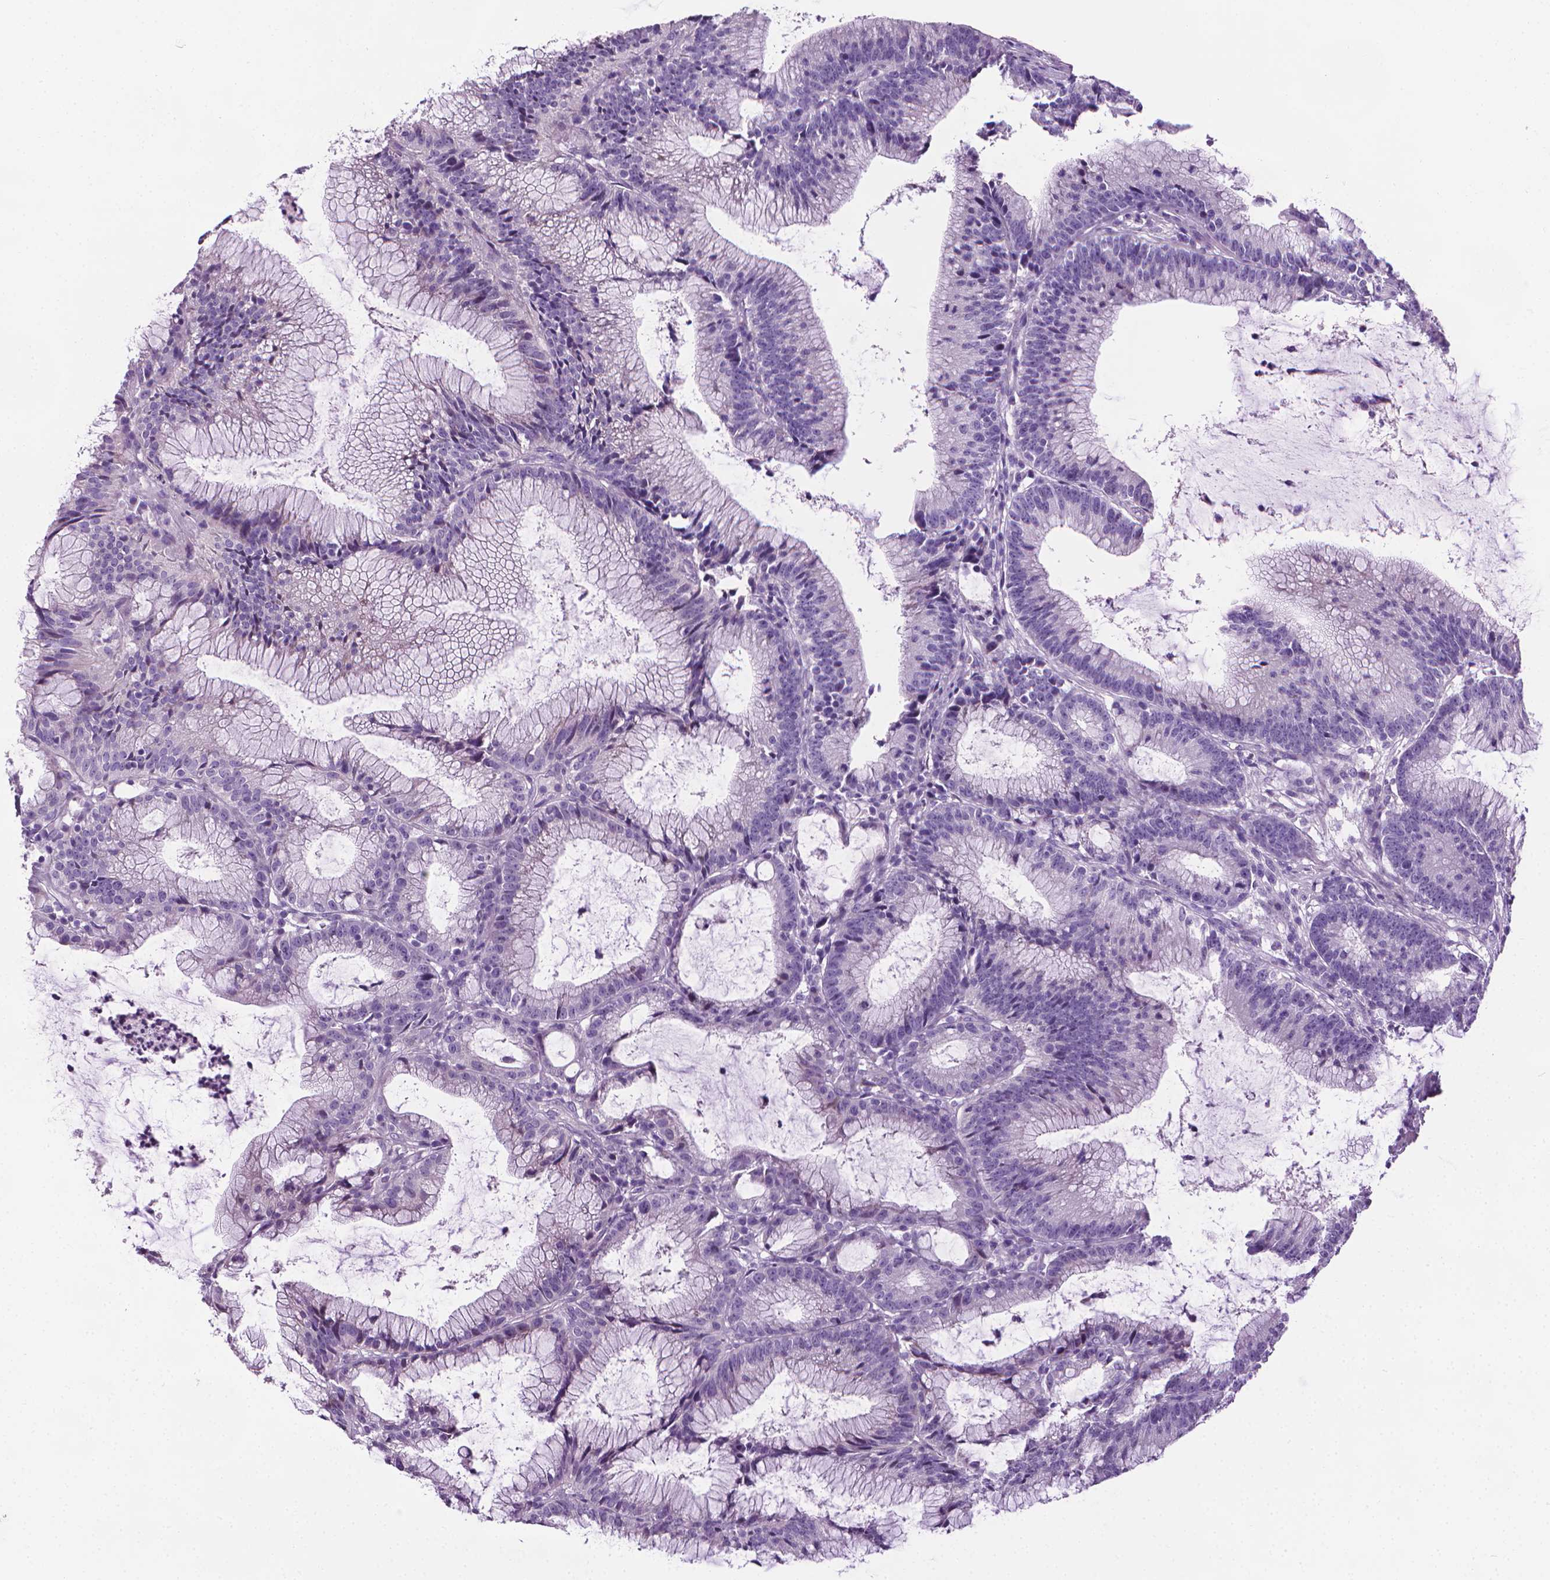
{"staining": {"intensity": "negative", "quantity": "none", "location": "none"}, "tissue": "colorectal cancer", "cell_type": "Tumor cells", "image_type": "cancer", "snomed": [{"axis": "morphology", "description": "Adenocarcinoma, NOS"}, {"axis": "topography", "description": "Colon"}], "caption": "Tumor cells are negative for brown protein staining in colorectal cancer.", "gene": "DNAI7", "patient": {"sex": "female", "age": 78}}